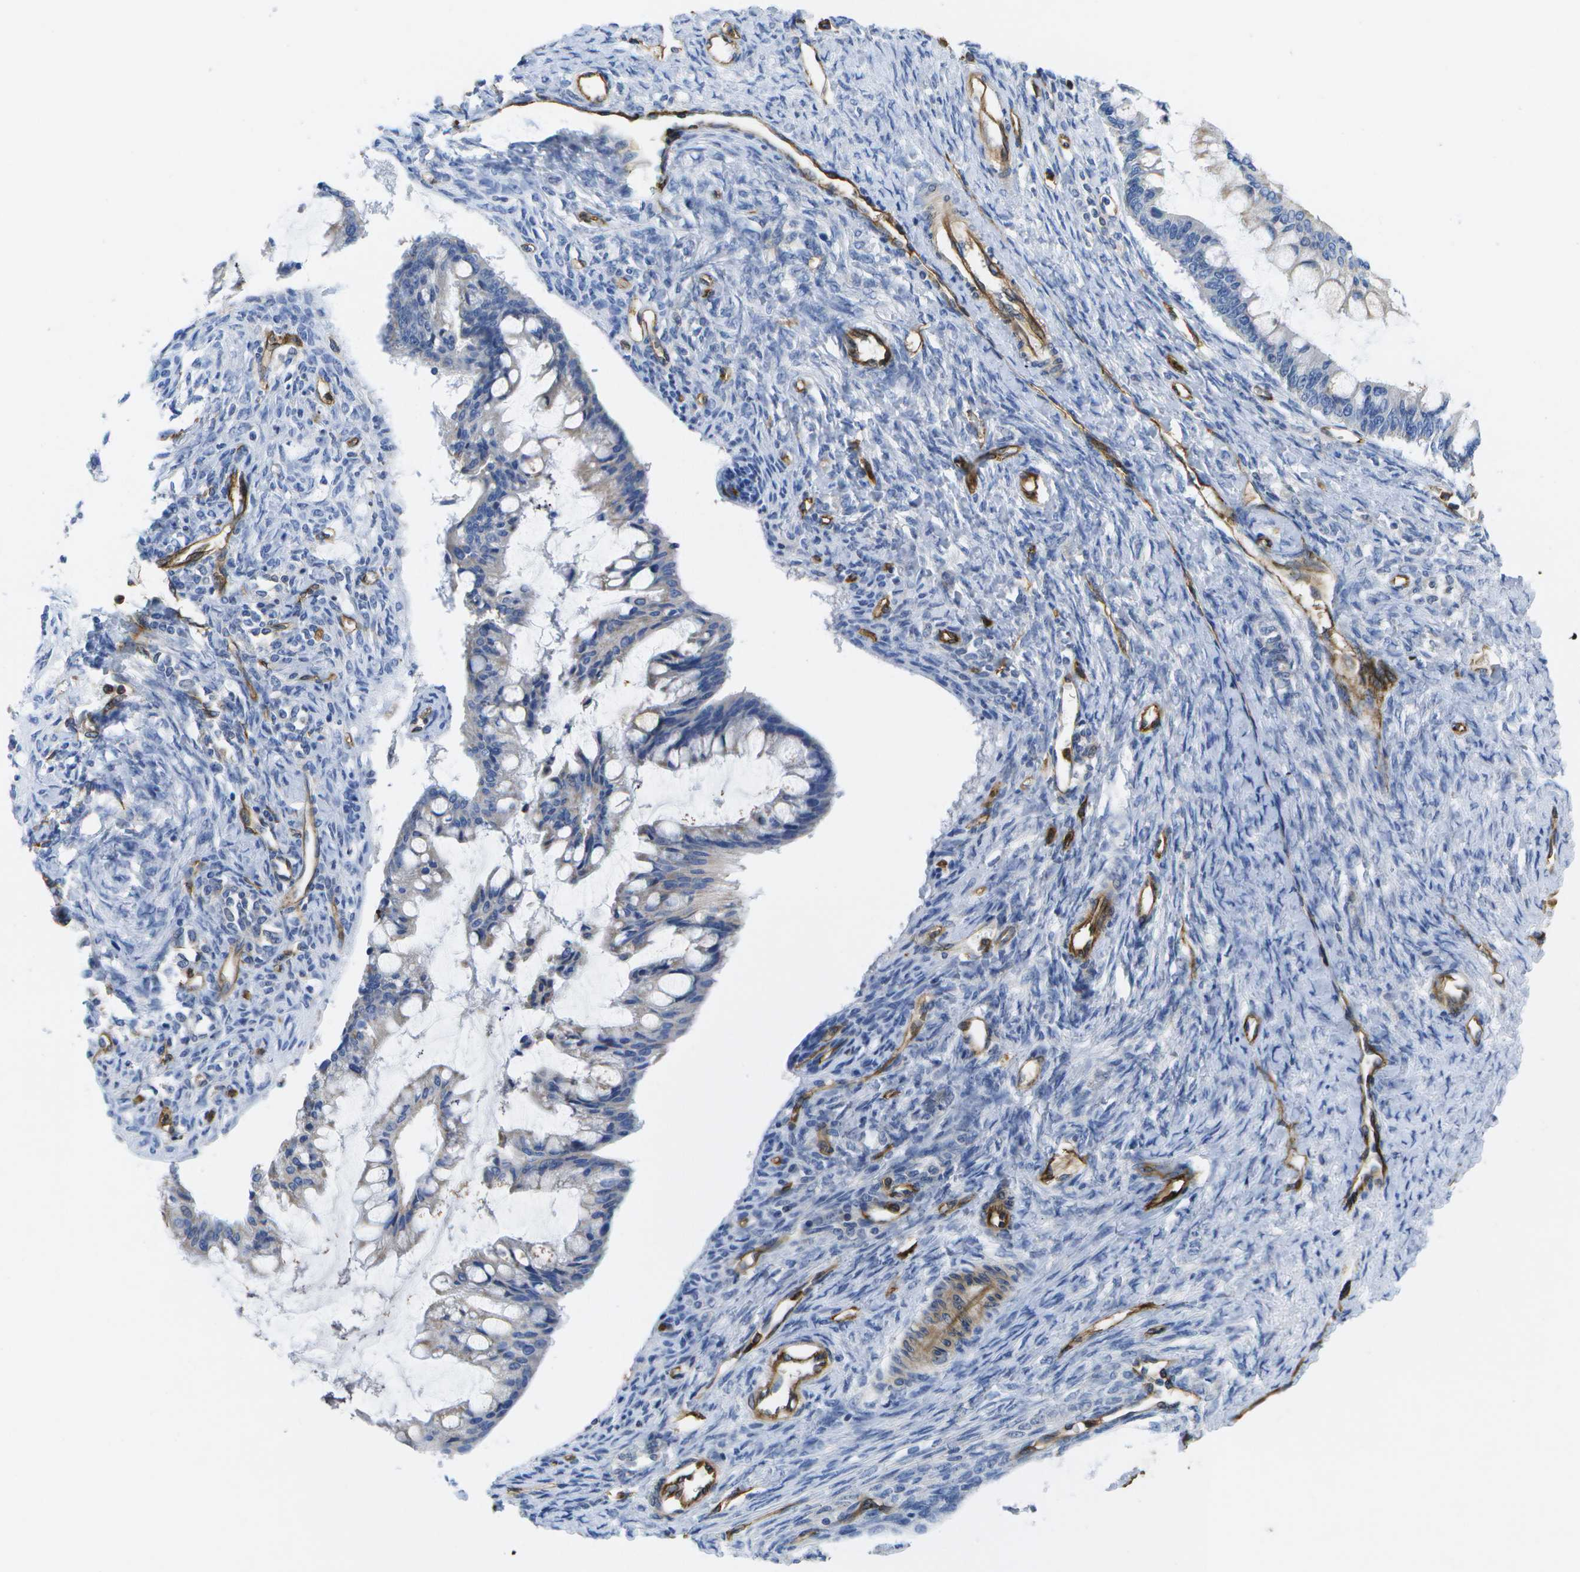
{"staining": {"intensity": "negative", "quantity": "none", "location": "none"}, "tissue": "ovarian cancer", "cell_type": "Tumor cells", "image_type": "cancer", "snomed": [{"axis": "morphology", "description": "Cystadenocarcinoma, mucinous, NOS"}, {"axis": "topography", "description": "Ovary"}], "caption": "The immunohistochemistry (IHC) image has no significant positivity in tumor cells of ovarian cancer (mucinous cystadenocarcinoma) tissue.", "gene": "DYSF", "patient": {"sex": "female", "age": 73}}